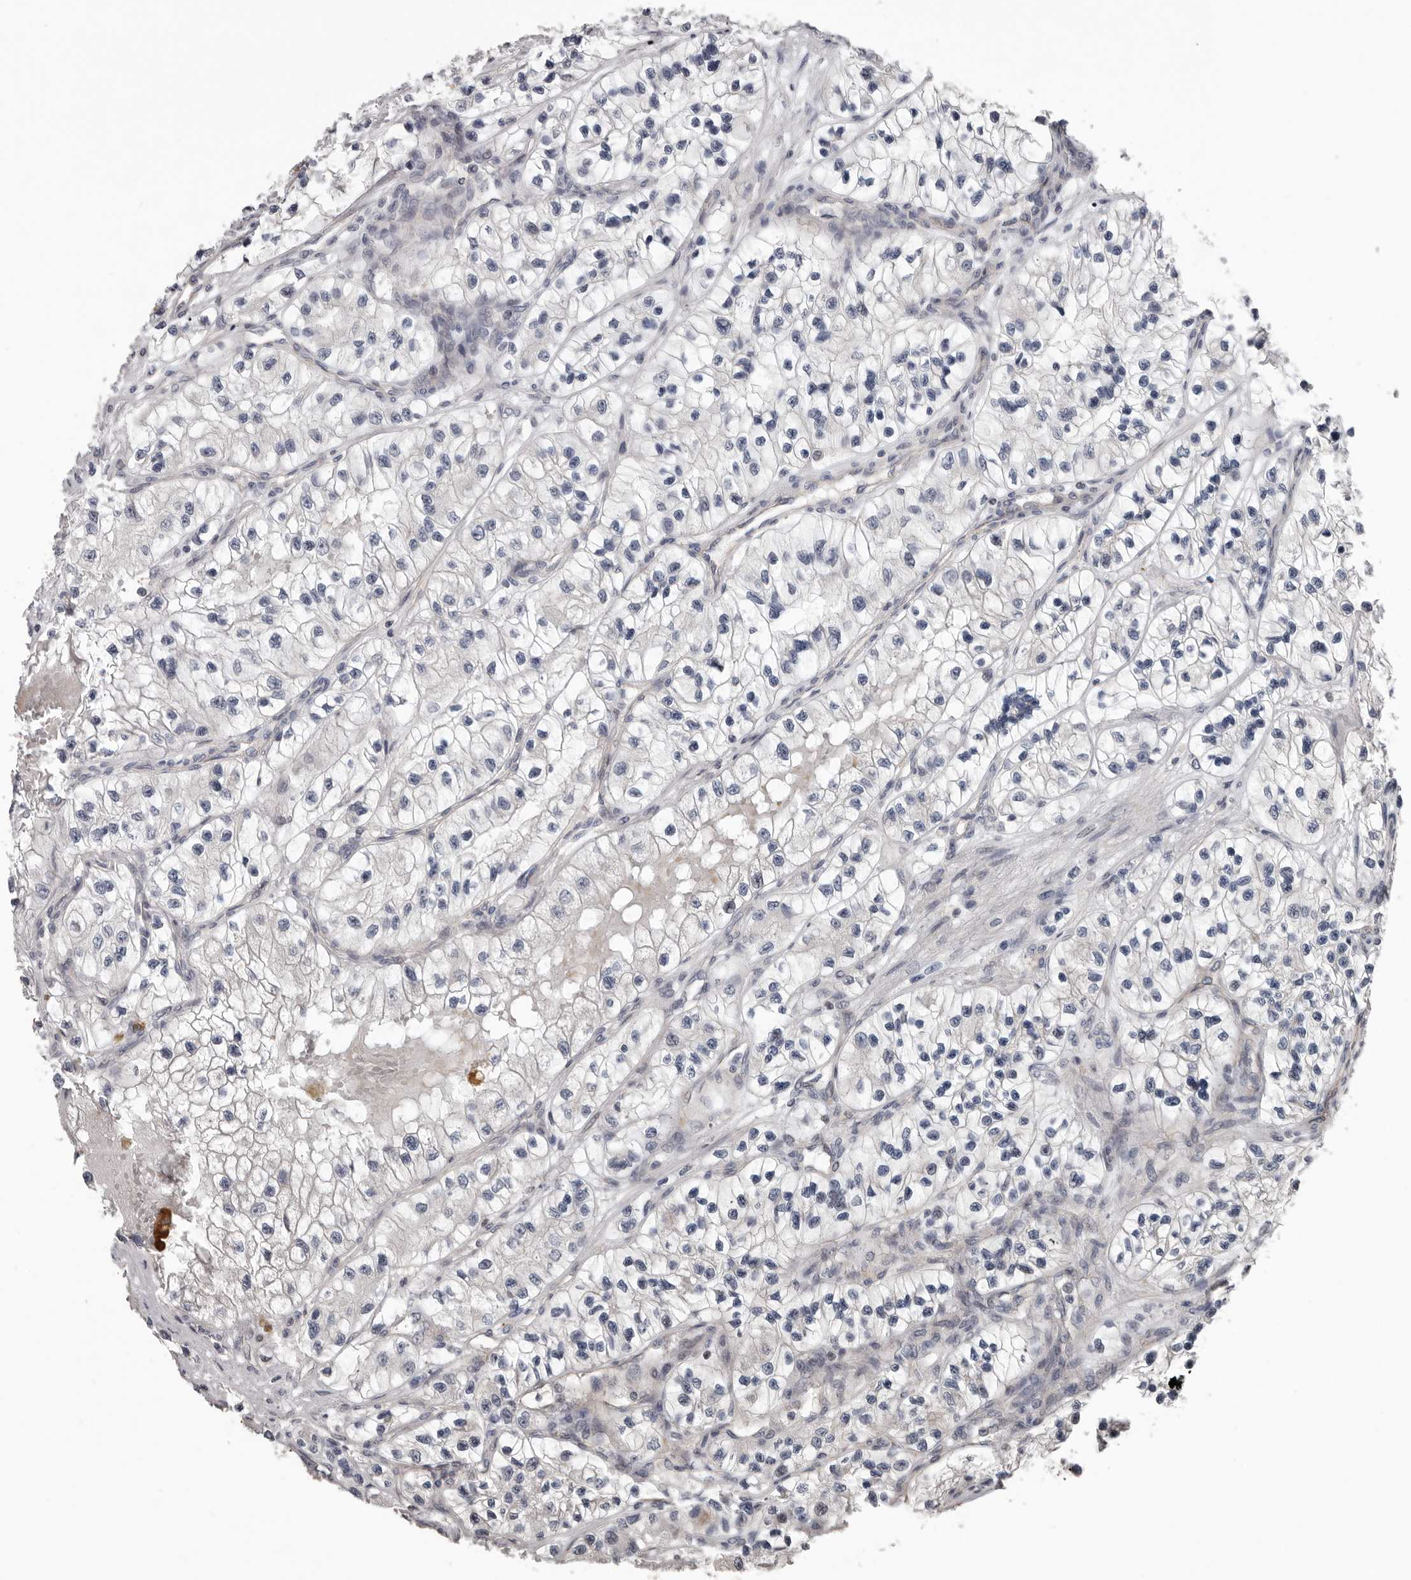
{"staining": {"intensity": "negative", "quantity": "none", "location": "none"}, "tissue": "renal cancer", "cell_type": "Tumor cells", "image_type": "cancer", "snomed": [{"axis": "morphology", "description": "Adenocarcinoma, NOS"}, {"axis": "topography", "description": "Kidney"}], "caption": "DAB (3,3'-diaminobenzidine) immunohistochemical staining of adenocarcinoma (renal) shows no significant expression in tumor cells. The staining is performed using DAB (3,3'-diaminobenzidine) brown chromogen with nuclei counter-stained in using hematoxylin.", "gene": "RNF217", "patient": {"sex": "female", "age": 57}}